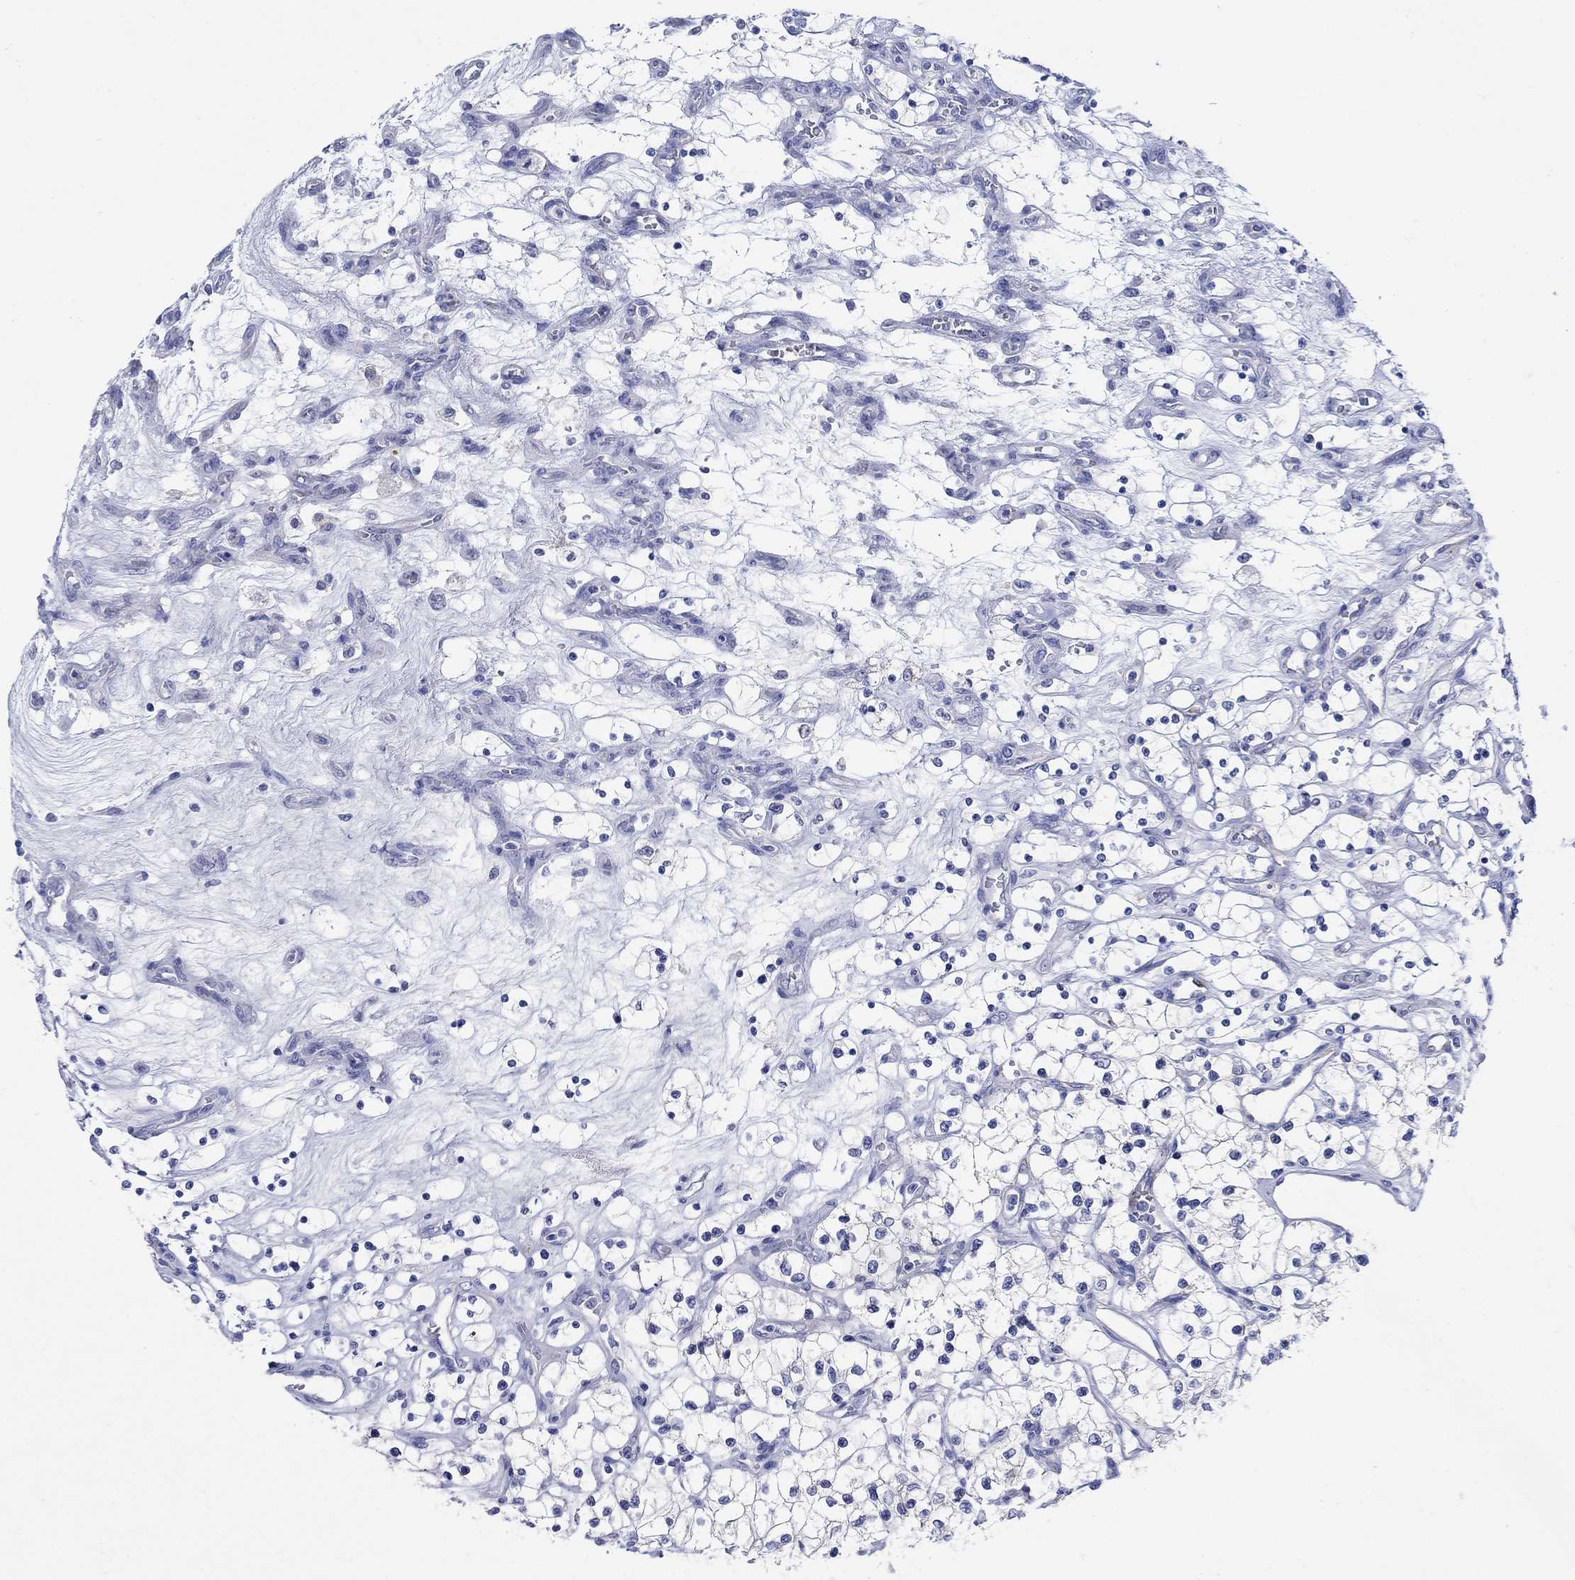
{"staining": {"intensity": "negative", "quantity": "none", "location": "none"}, "tissue": "renal cancer", "cell_type": "Tumor cells", "image_type": "cancer", "snomed": [{"axis": "morphology", "description": "Adenocarcinoma, NOS"}, {"axis": "topography", "description": "Kidney"}], "caption": "Immunohistochemical staining of renal cancer demonstrates no significant staining in tumor cells.", "gene": "P2RY6", "patient": {"sex": "female", "age": 69}}